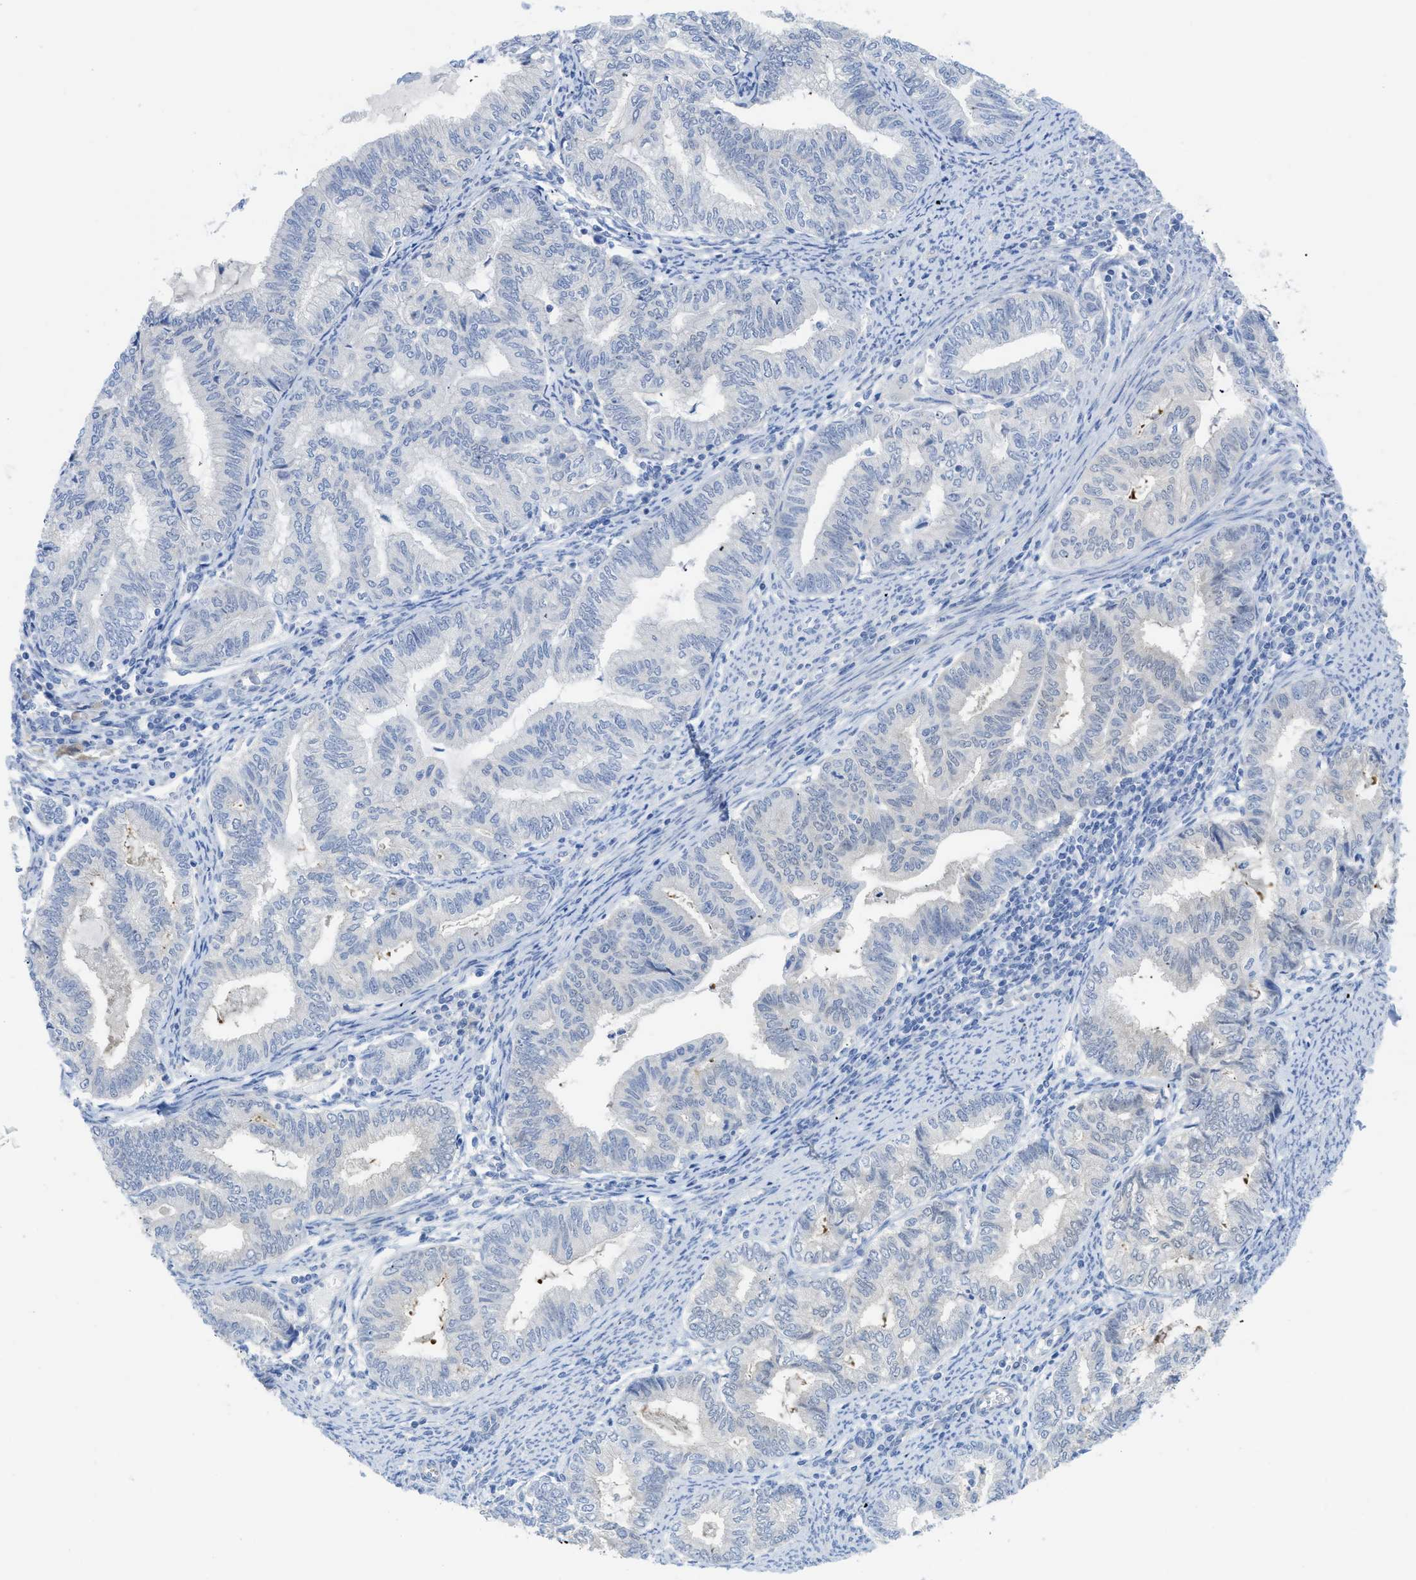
{"staining": {"intensity": "negative", "quantity": "none", "location": "none"}, "tissue": "endometrial cancer", "cell_type": "Tumor cells", "image_type": "cancer", "snomed": [{"axis": "morphology", "description": "Adenocarcinoma, NOS"}, {"axis": "topography", "description": "Endometrium"}], "caption": "Tumor cells show no significant protein positivity in endometrial adenocarcinoma. The staining is performed using DAB (3,3'-diaminobenzidine) brown chromogen with nuclei counter-stained in using hematoxylin.", "gene": "MYL3", "patient": {"sex": "female", "age": 79}}